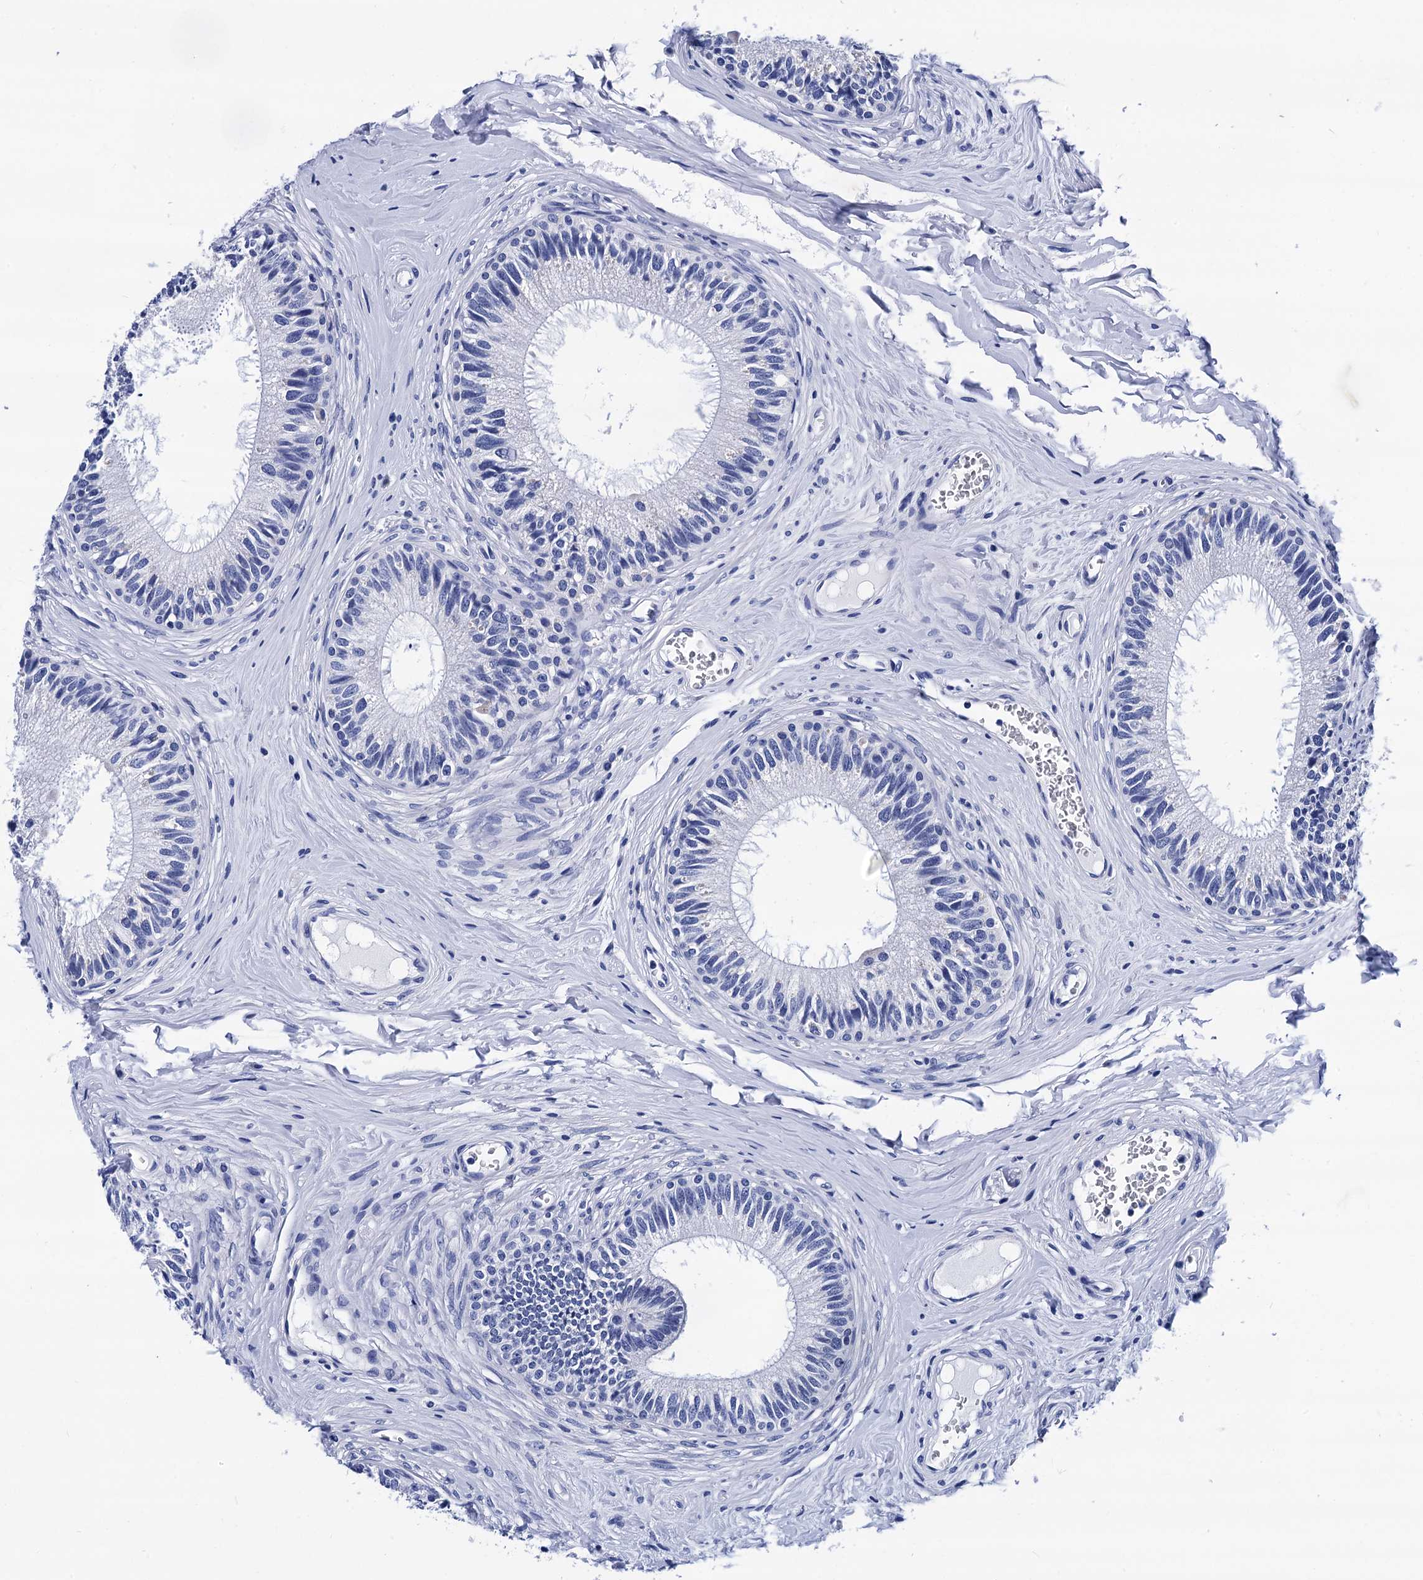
{"staining": {"intensity": "negative", "quantity": "none", "location": "none"}, "tissue": "epididymis", "cell_type": "Glandular cells", "image_type": "normal", "snomed": [{"axis": "morphology", "description": "Normal tissue, NOS"}, {"axis": "topography", "description": "Epididymis"}], "caption": "An IHC image of benign epididymis is shown. There is no staining in glandular cells of epididymis.", "gene": "MYBPC3", "patient": {"sex": "male", "age": 33}}